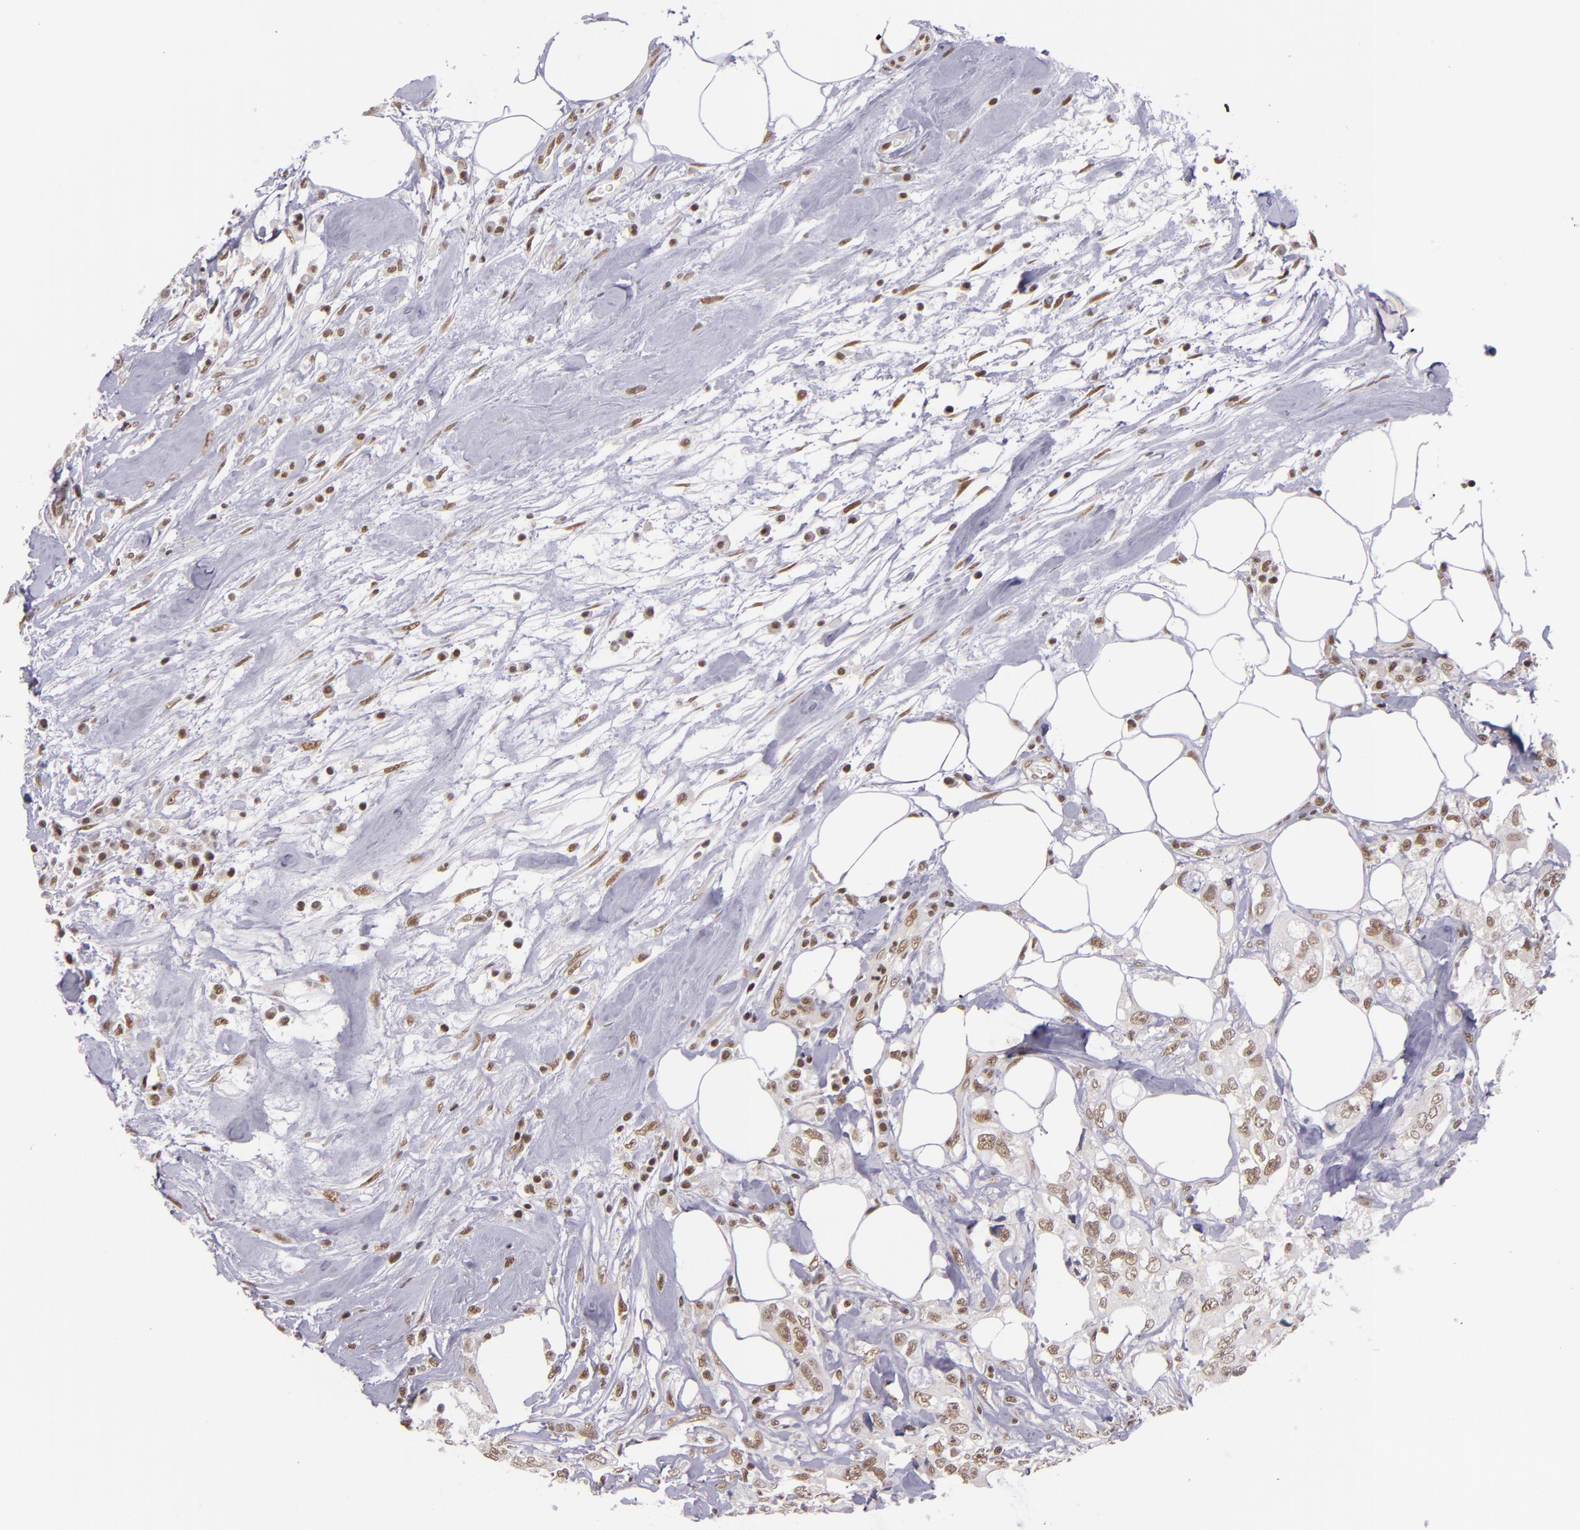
{"staining": {"intensity": "weak", "quantity": ">75%", "location": "nuclear"}, "tissue": "colorectal cancer", "cell_type": "Tumor cells", "image_type": "cancer", "snomed": [{"axis": "morphology", "description": "Adenocarcinoma, NOS"}, {"axis": "topography", "description": "Rectum"}], "caption": "This micrograph exhibits immunohistochemistry (IHC) staining of colorectal cancer (adenocarcinoma), with low weak nuclear positivity in approximately >75% of tumor cells.", "gene": "ZNF148", "patient": {"sex": "female", "age": 57}}